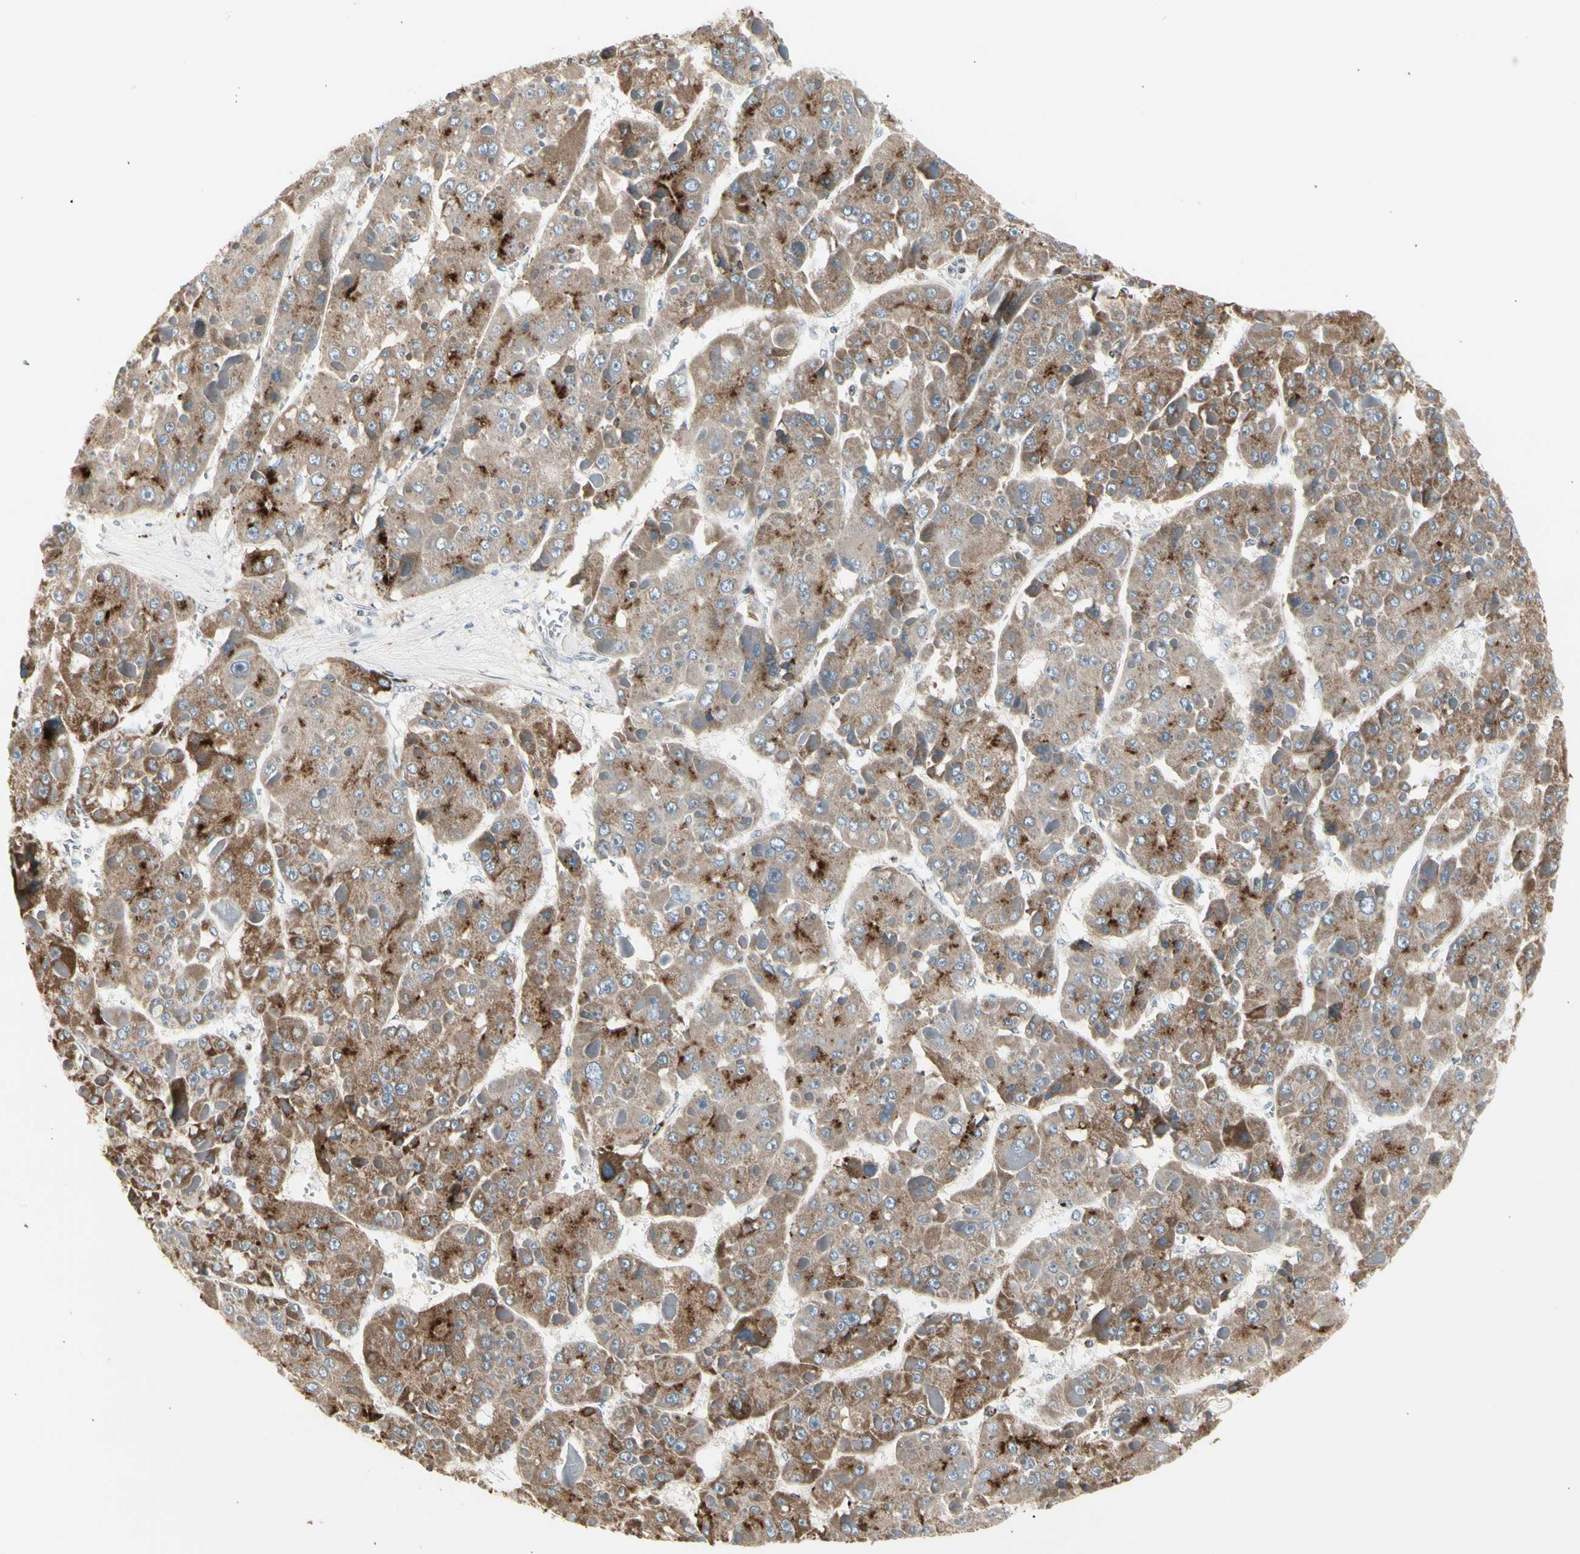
{"staining": {"intensity": "moderate", "quantity": ">75%", "location": "cytoplasmic/membranous"}, "tissue": "liver cancer", "cell_type": "Tumor cells", "image_type": "cancer", "snomed": [{"axis": "morphology", "description": "Carcinoma, Hepatocellular, NOS"}, {"axis": "topography", "description": "Liver"}], "caption": "Protein staining displays moderate cytoplasmic/membranous staining in about >75% of tumor cells in liver hepatocellular carcinoma.", "gene": "TMEM176A", "patient": {"sex": "female", "age": 73}}